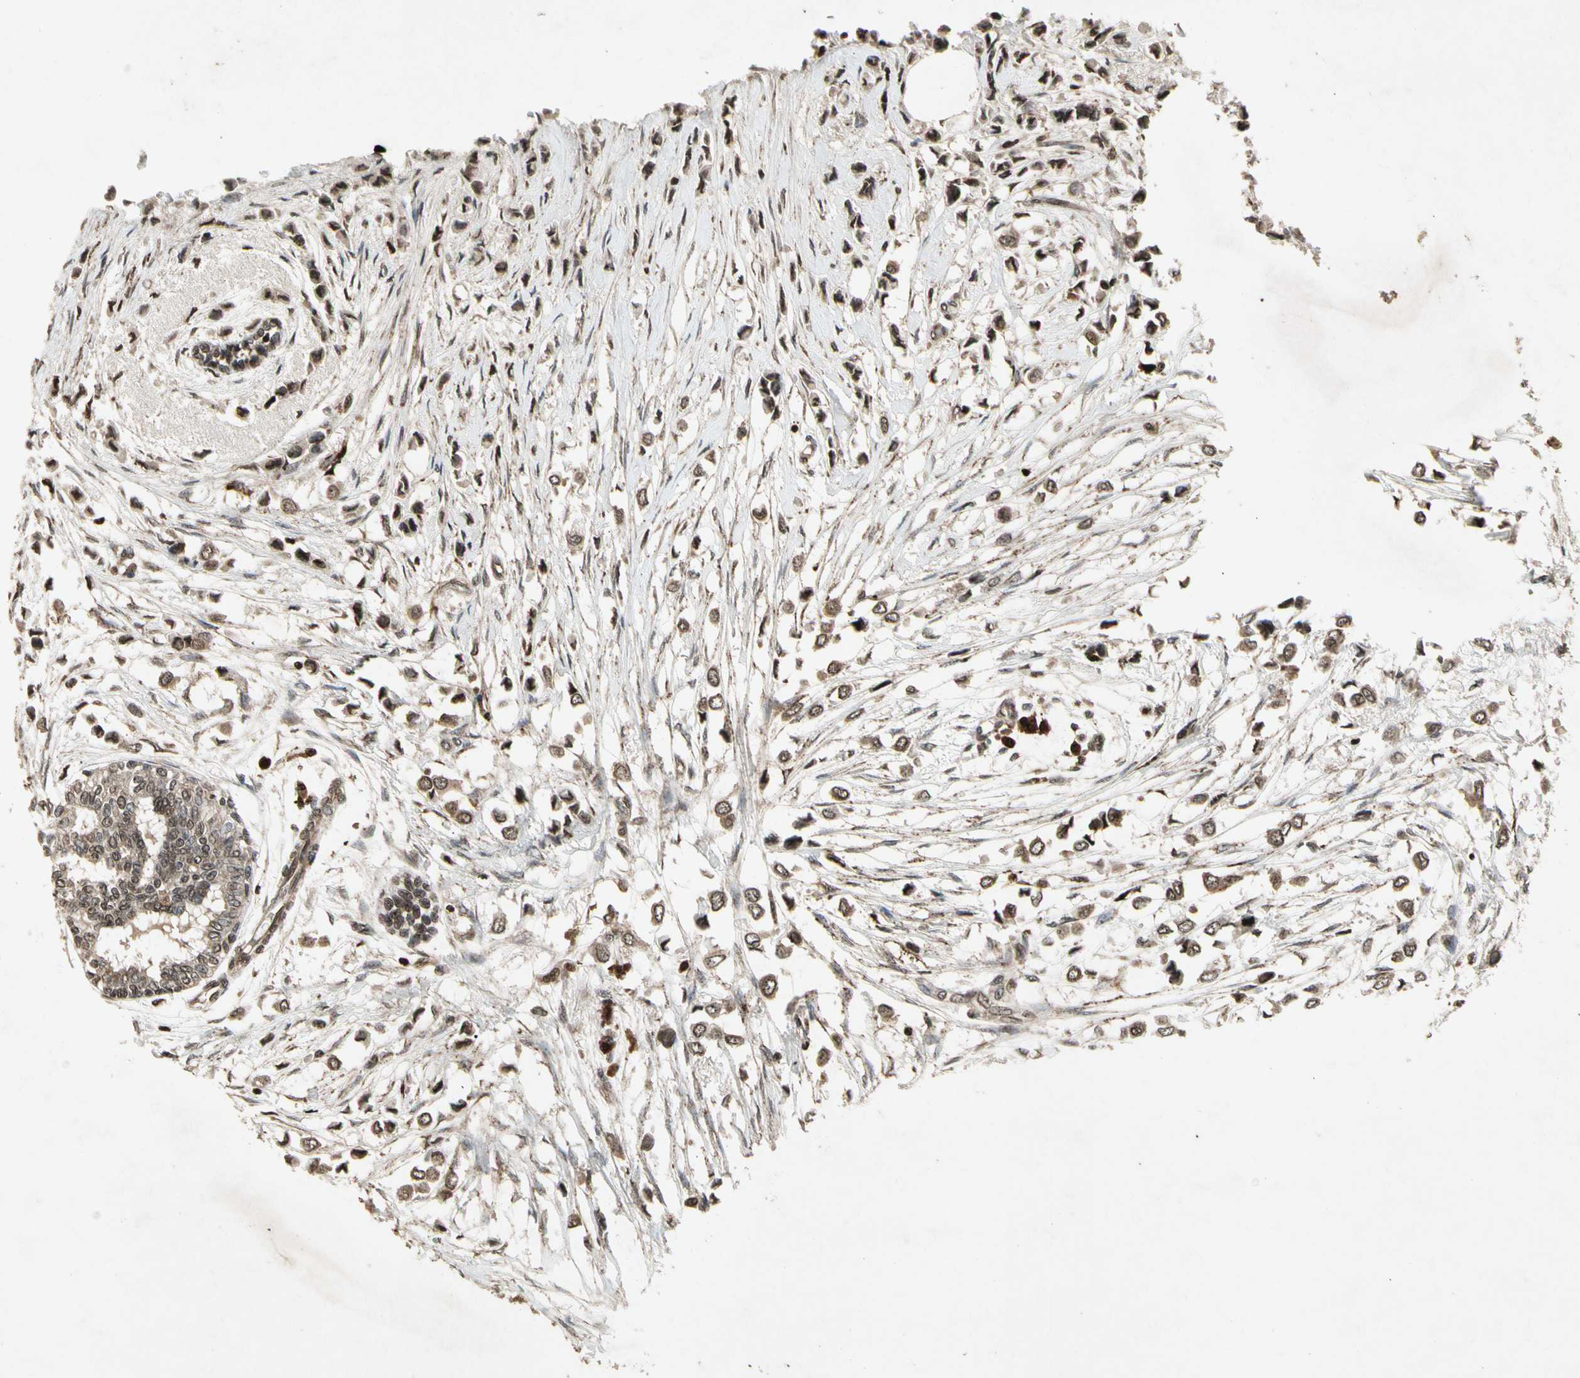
{"staining": {"intensity": "moderate", "quantity": ">75%", "location": "cytoplasmic/membranous"}, "tissue": "breast cancer", "cell_type": "Tumor cells", "image_type": "cancer", "snomed": [{"axis": "morphology", "description": "Lobular carcinoma"}, {"axis": "topography", "description": "Breast"}], "caption": "Moderate cytoplasmic/membranous protein positivity is identified in approximately >75% of tumor cells in breast cancer (lobular carcinoma).", "gene": "GLRX", "patient": {"sex": "female", "age": 51}}